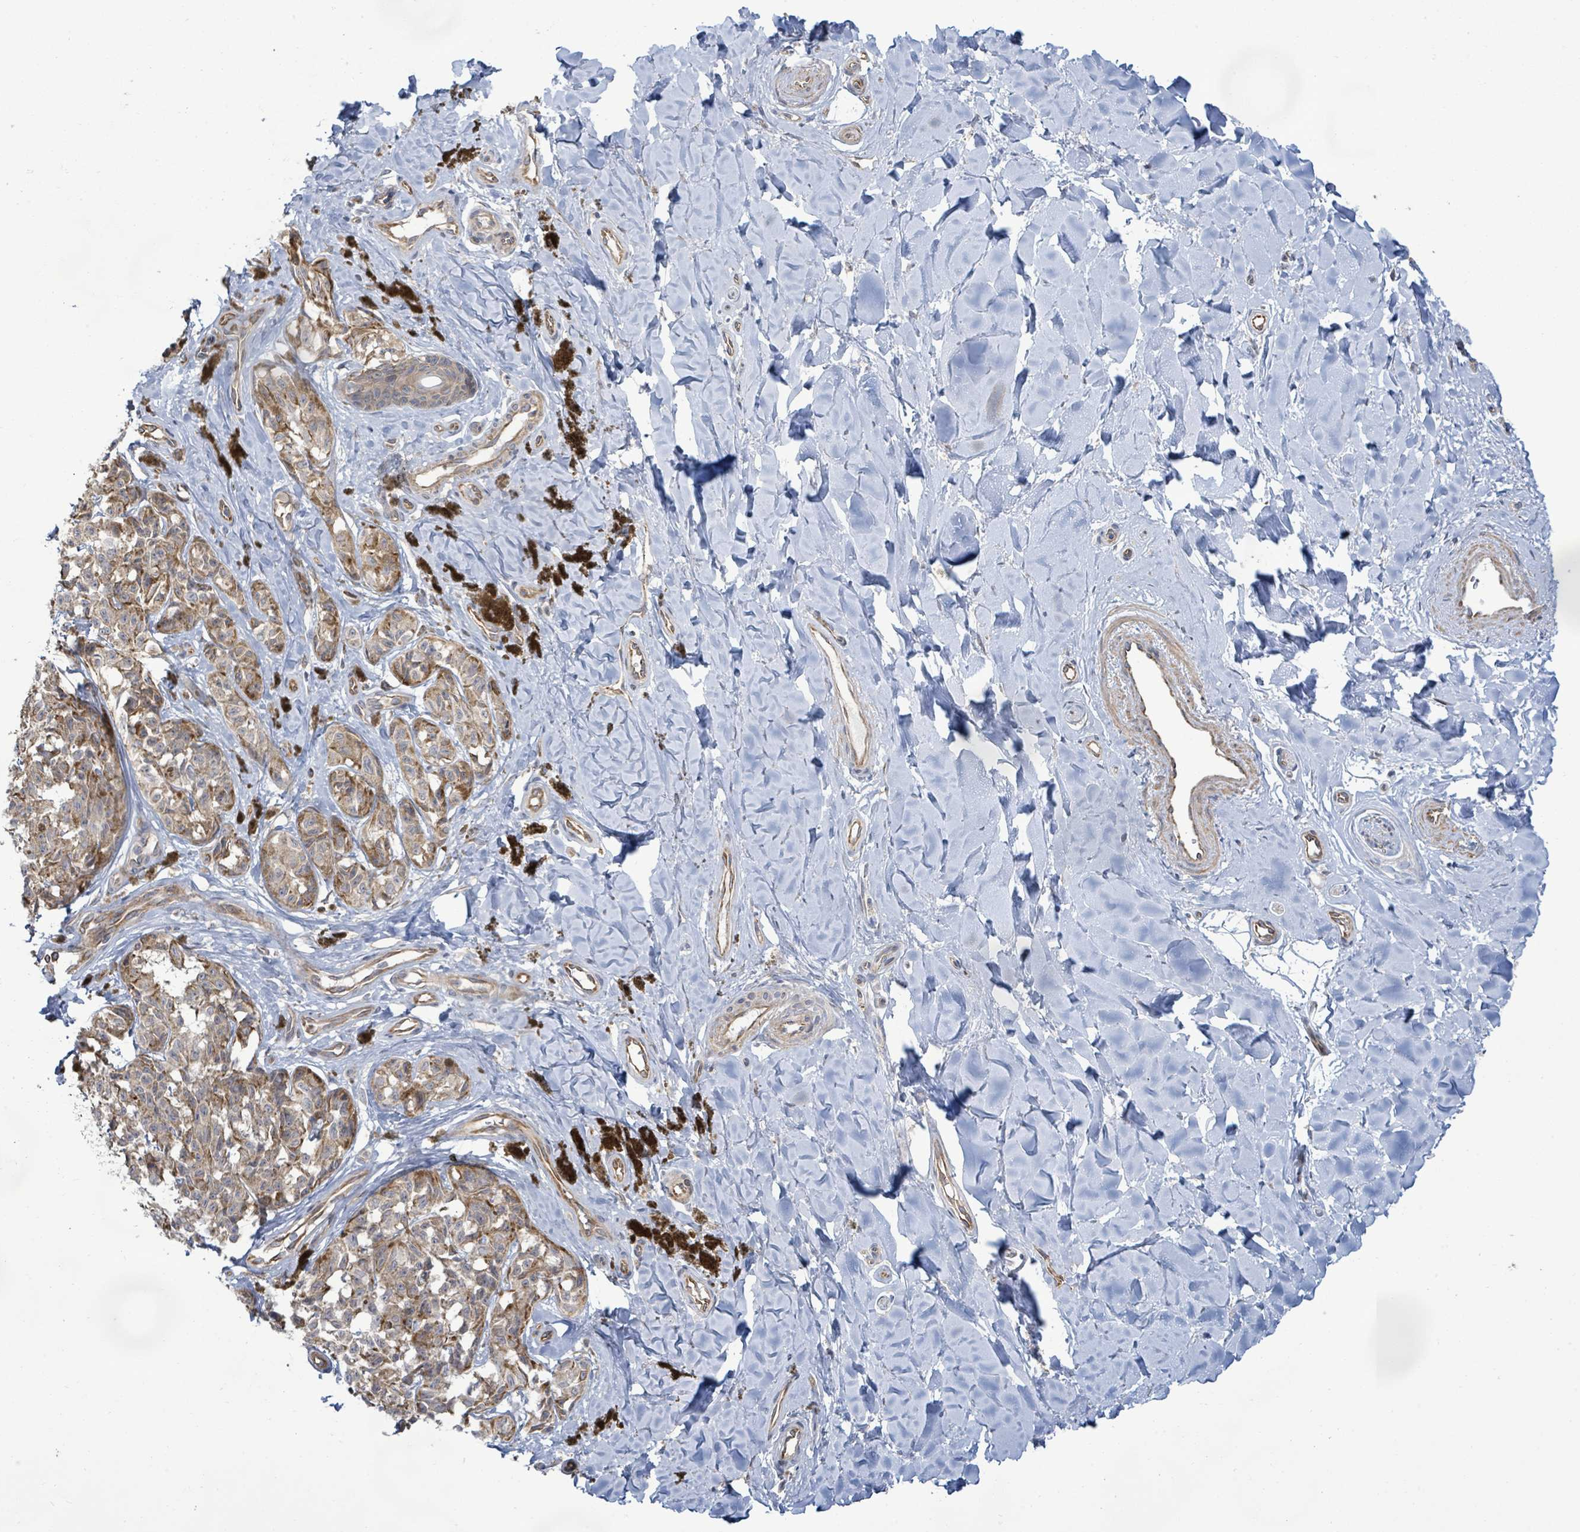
{"staining": {"intensity": "moderate", "quantity": "25%-75%", "location": "cytoplasmic/membranous"}, "tissue": "melanoma", "cell_type": "Tumor cells", "image_type": "cancer", "snomed": [{"axis": "morphology", "description": "Malignant melanoma, NOS"}, {"axis": "topography", "description": "Skin"}], "caption": "Melanoma tissue shows moderate cytoplasmic/membranous positivity in about 25%-75% of tumor cells, visualized by immunohistochemistry. Using DAB (3,3'-diaminobenzidine) (brown) and hematoxylin (blue) stains, captured at high magnification using brightfield microscopy.", "gene": "KBTBD11", "patient": {"sex": "female", "age": 65}}